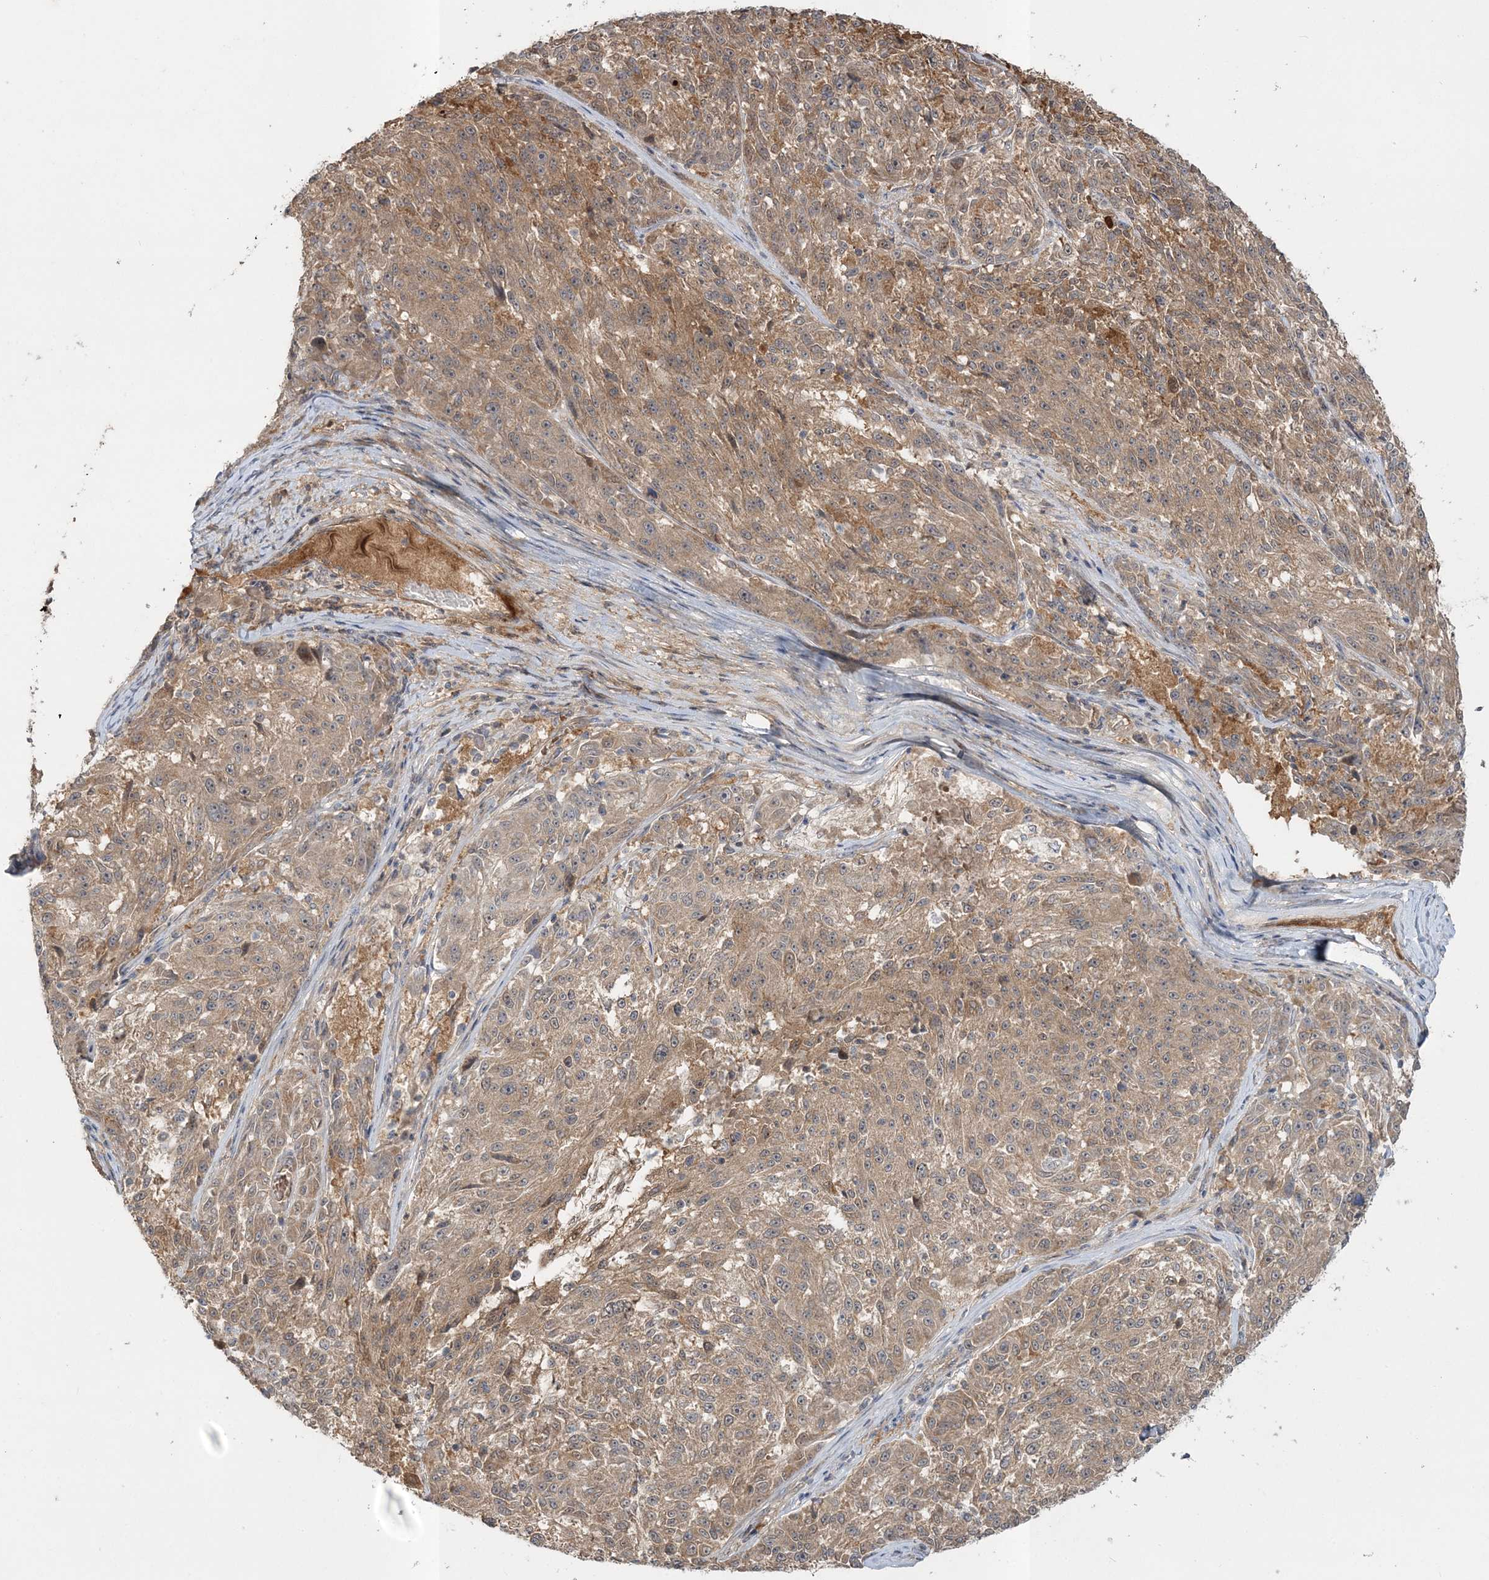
{"staining": {"intensity": "moderate", "quantity": ">75%", "location": "cytoplasmic/membranous"}, "tissue": "melanoma", "cell_type": "Tumor cells", "image_type": "cancer", "snomed": [{"axis": "morphology", "description": "Malignant melanoma, NOS"}, {"axis": "topography", "description": "Skin"}], "caption": "A photomicrograph of malignant melanoma stained for a protein demonstrates moderate cytoplasmic/membranous brown staining in tumor cells. Using DAB (brown) and hematoxylin (blue) stains, captured at high magnification using brightfield microscopy.", "gene": "MOCS2", "patient": {"sex": "male", "age": 53}}